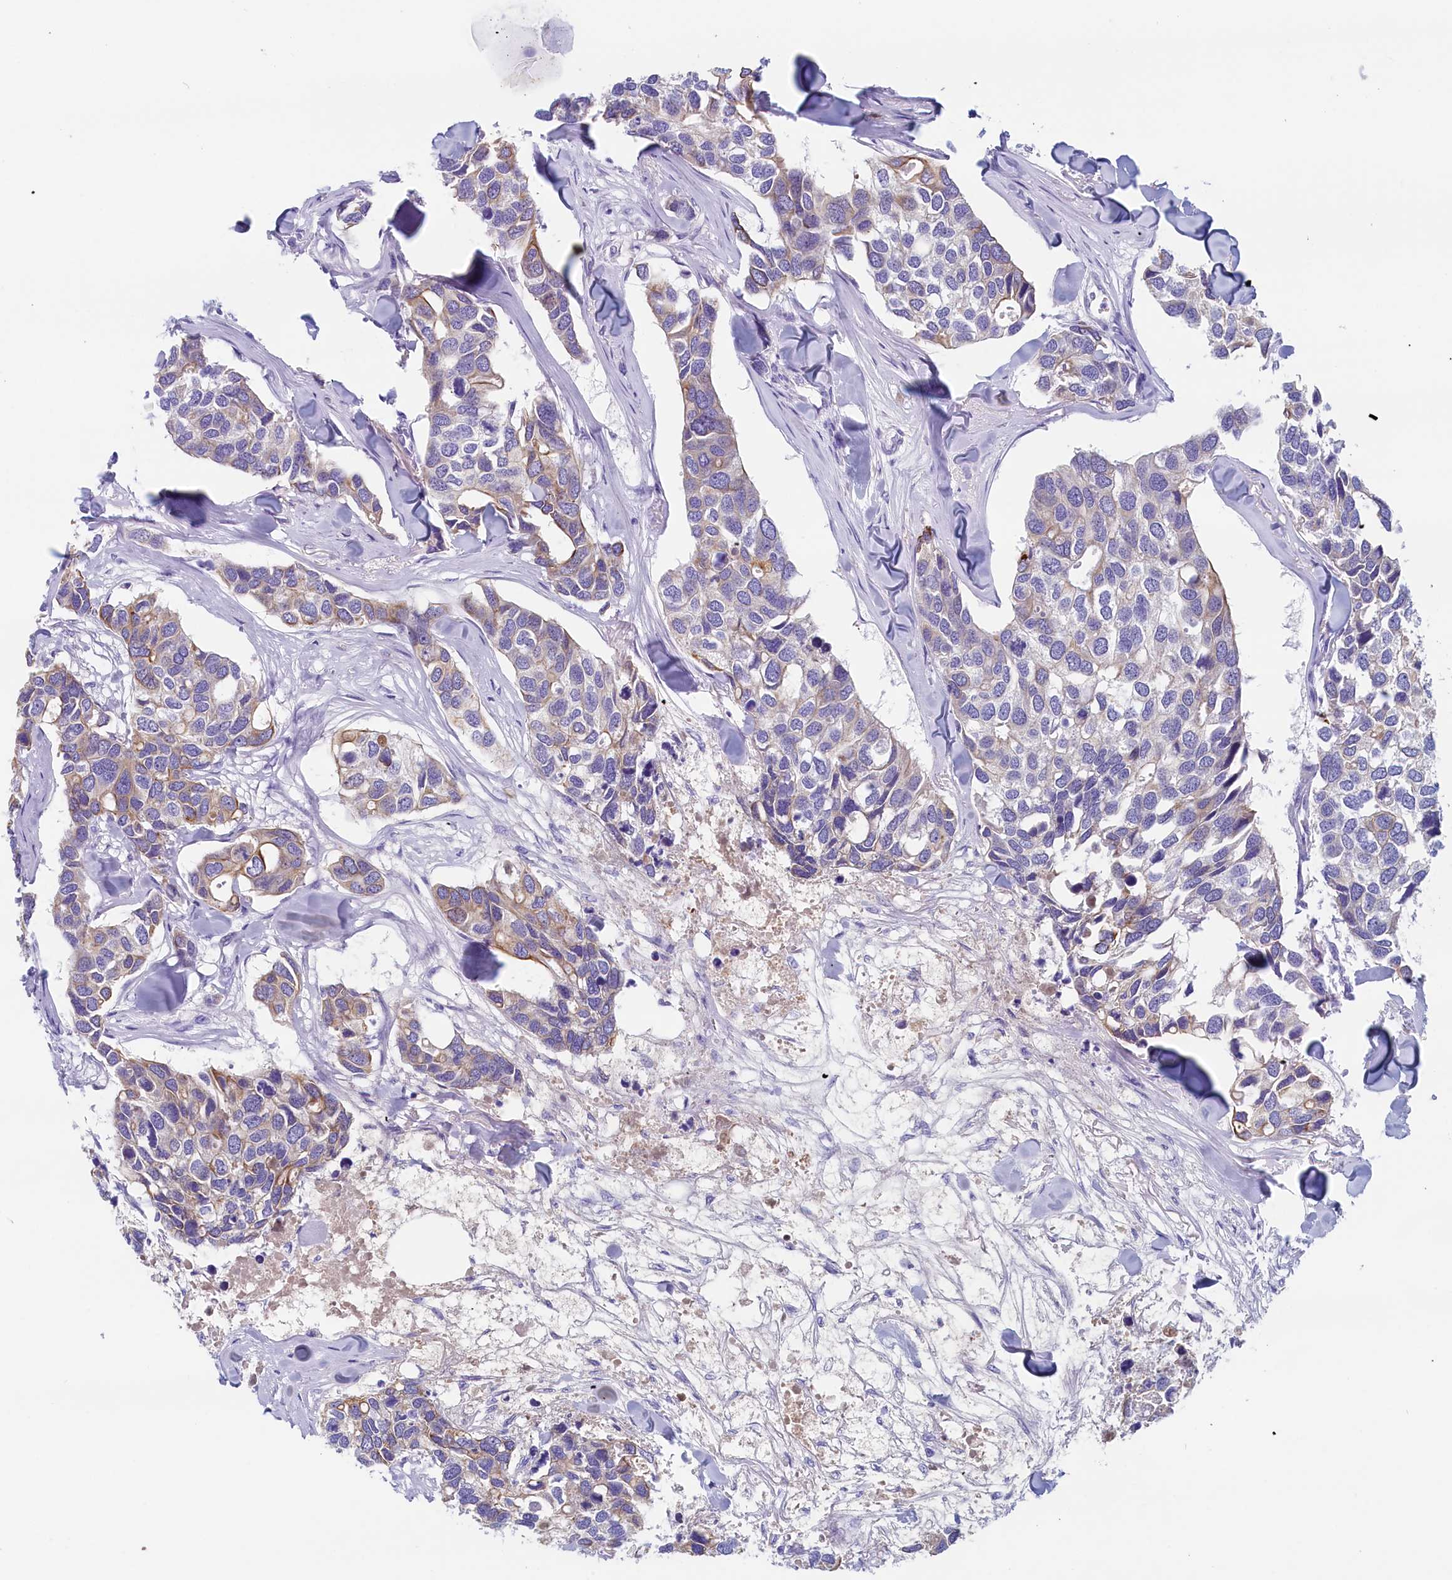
{"staining": {"intensity": "weak", "quantity": "<25%", "location": "cytoplasmic/membranous"}, "tissue": "breast cancer", "cell_type": "Tumor cells", "image_type": "cancer", "snomed": [{"axis": "morphology", "description": "Duct carcinoma"}, {"axis": "topography", "description": "Breast"}], "caption": "High magnification brightfield microscopy of breast intraductal carcinoma stained with DAB (brown) and counterstained with hematoxylin (blue): tumor cells show no significant expression.", "gene": "GUCA1C", "patient": {"sex": "female", "age": 83}}